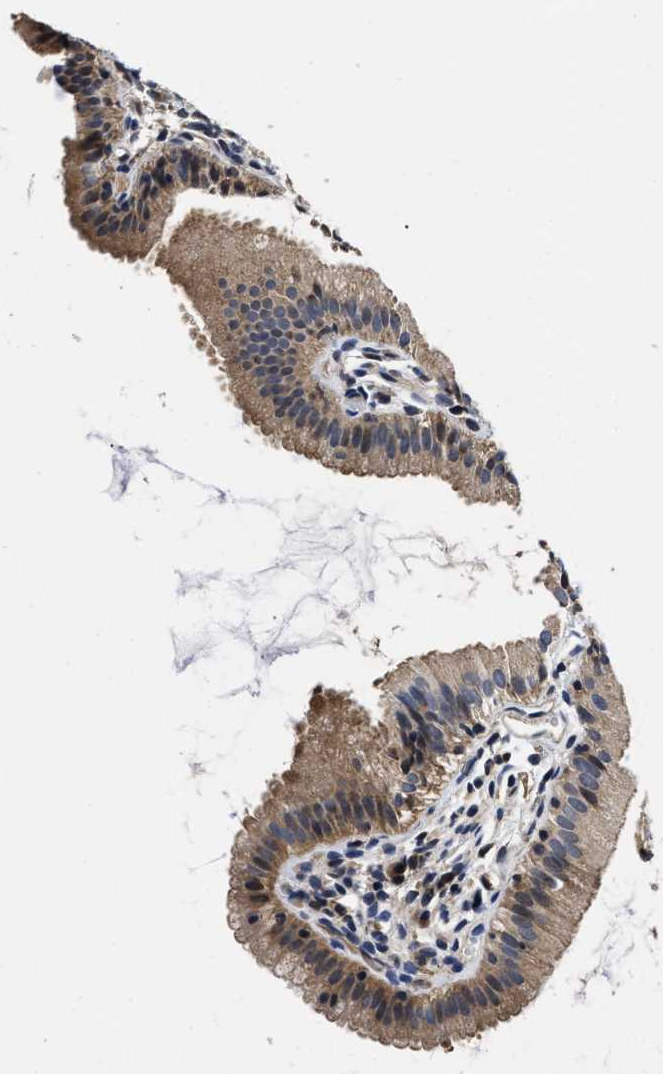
{"staining": {"intensity": "moderate", "quantity": ">75%", "location": "cytoplasmic/membranous"}, "tissue": "gallbladder", "cell_type": "Glandular cells", "image_type": "normal", "snomed": [{"axis": "morphology", "description": "Normal tissue, NOS"}, {"axis": "topography", "description": "Gallbladder"}], "caption": "The photomicrograph reveals immunohistochemical staining of benign gallbladder. There is moderate cytoplasmic/membranous staining is identified in about >75% of glandular cells.", "gene": "MCOLN2", "patient": {"sex": "female", "age": 26}}